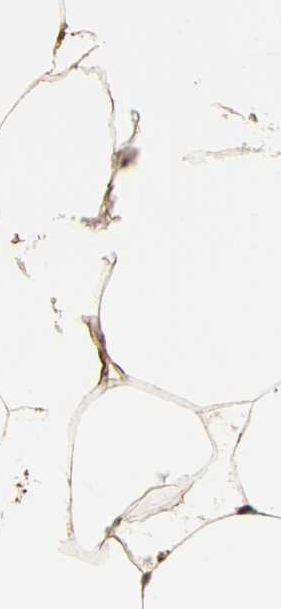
{"staining": {"intensity": "moderate", "quantity": ">75%", "location": "nuclear"}, "tissue": "adipose tissue", "cell_type": "Adipocytes", "image_type": "normal", "snomed": [{"axis": "morphology", "description": "Normal tissue, NOS"}, {"axis": "morphology", "description": "Duct carcinoma"}, {"axis": "topography", "description": "Breast"}, {"axis": "topography", "description": "Adipose tissue"}], "caption": "Adipose tissue was stained to show a protein in brown. There is medium levels of moderate nuclear expression in approximately >75% of adipocytes. (brown staining indicates protein expression, while blue staining denotes nuclei).", "gene": "IP6K2", "patient": {"sex": "female", "age": 37}}